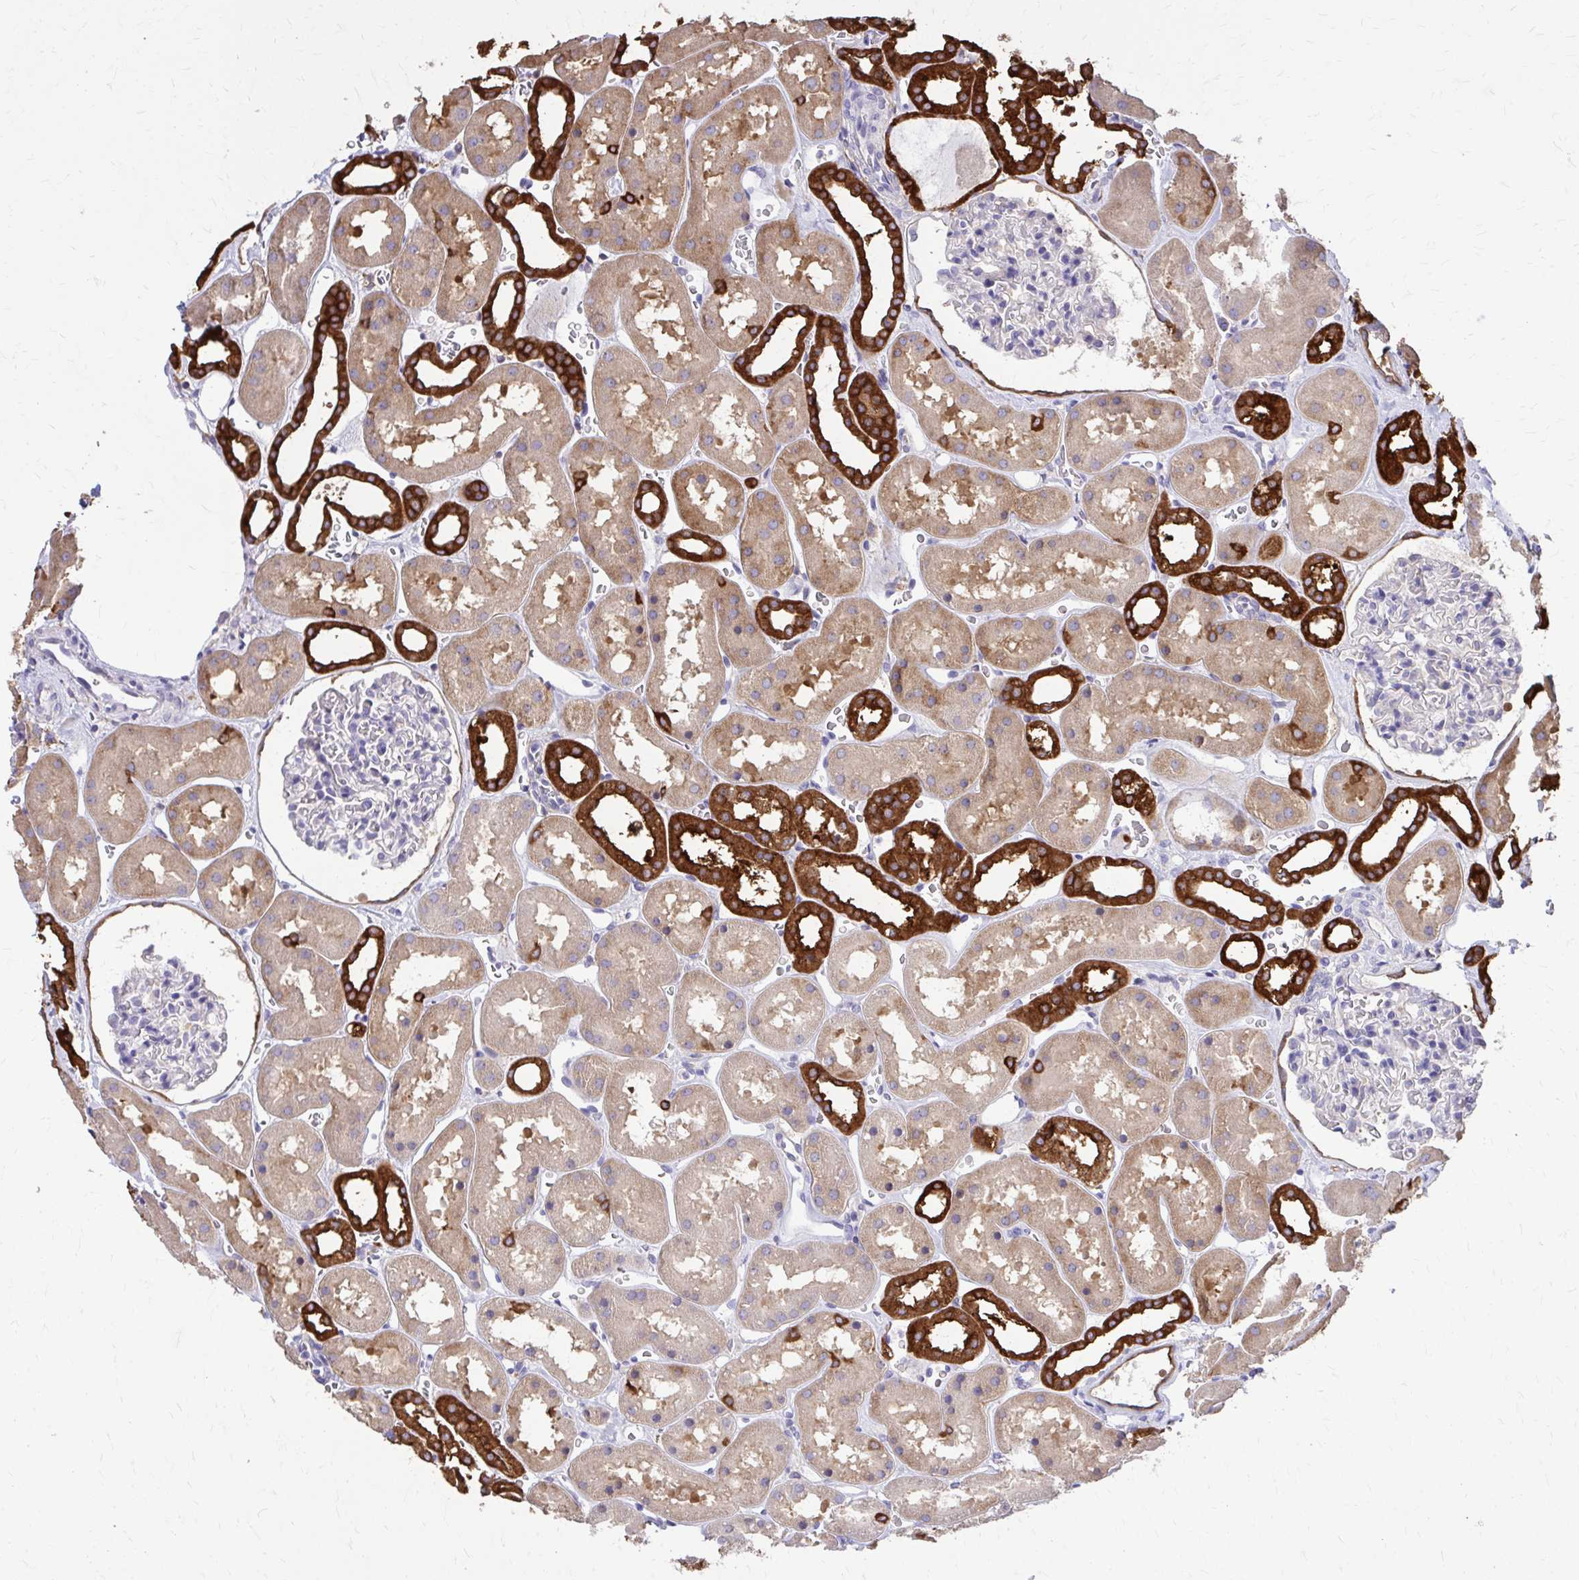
{"staining": {"intensity": "negative", "quantity": "none", "location": "none"}, "tissue": "kidney", "cell_type": "Cells in glomeruli", "image_type": "normal", "snomed": [{"axis": "morphology", "description": "Normal tissue, NOS"}, {"axis": "topography", "description": "Kidney"}], "caption": "High power microscopy histopathology image of an immunohistochemistry image of unremarkable kidney, revealing no significant positivity in cells in glomeruli.", "gene": "EPB41L1", "patient": {"sex": "female", "age": 41}}